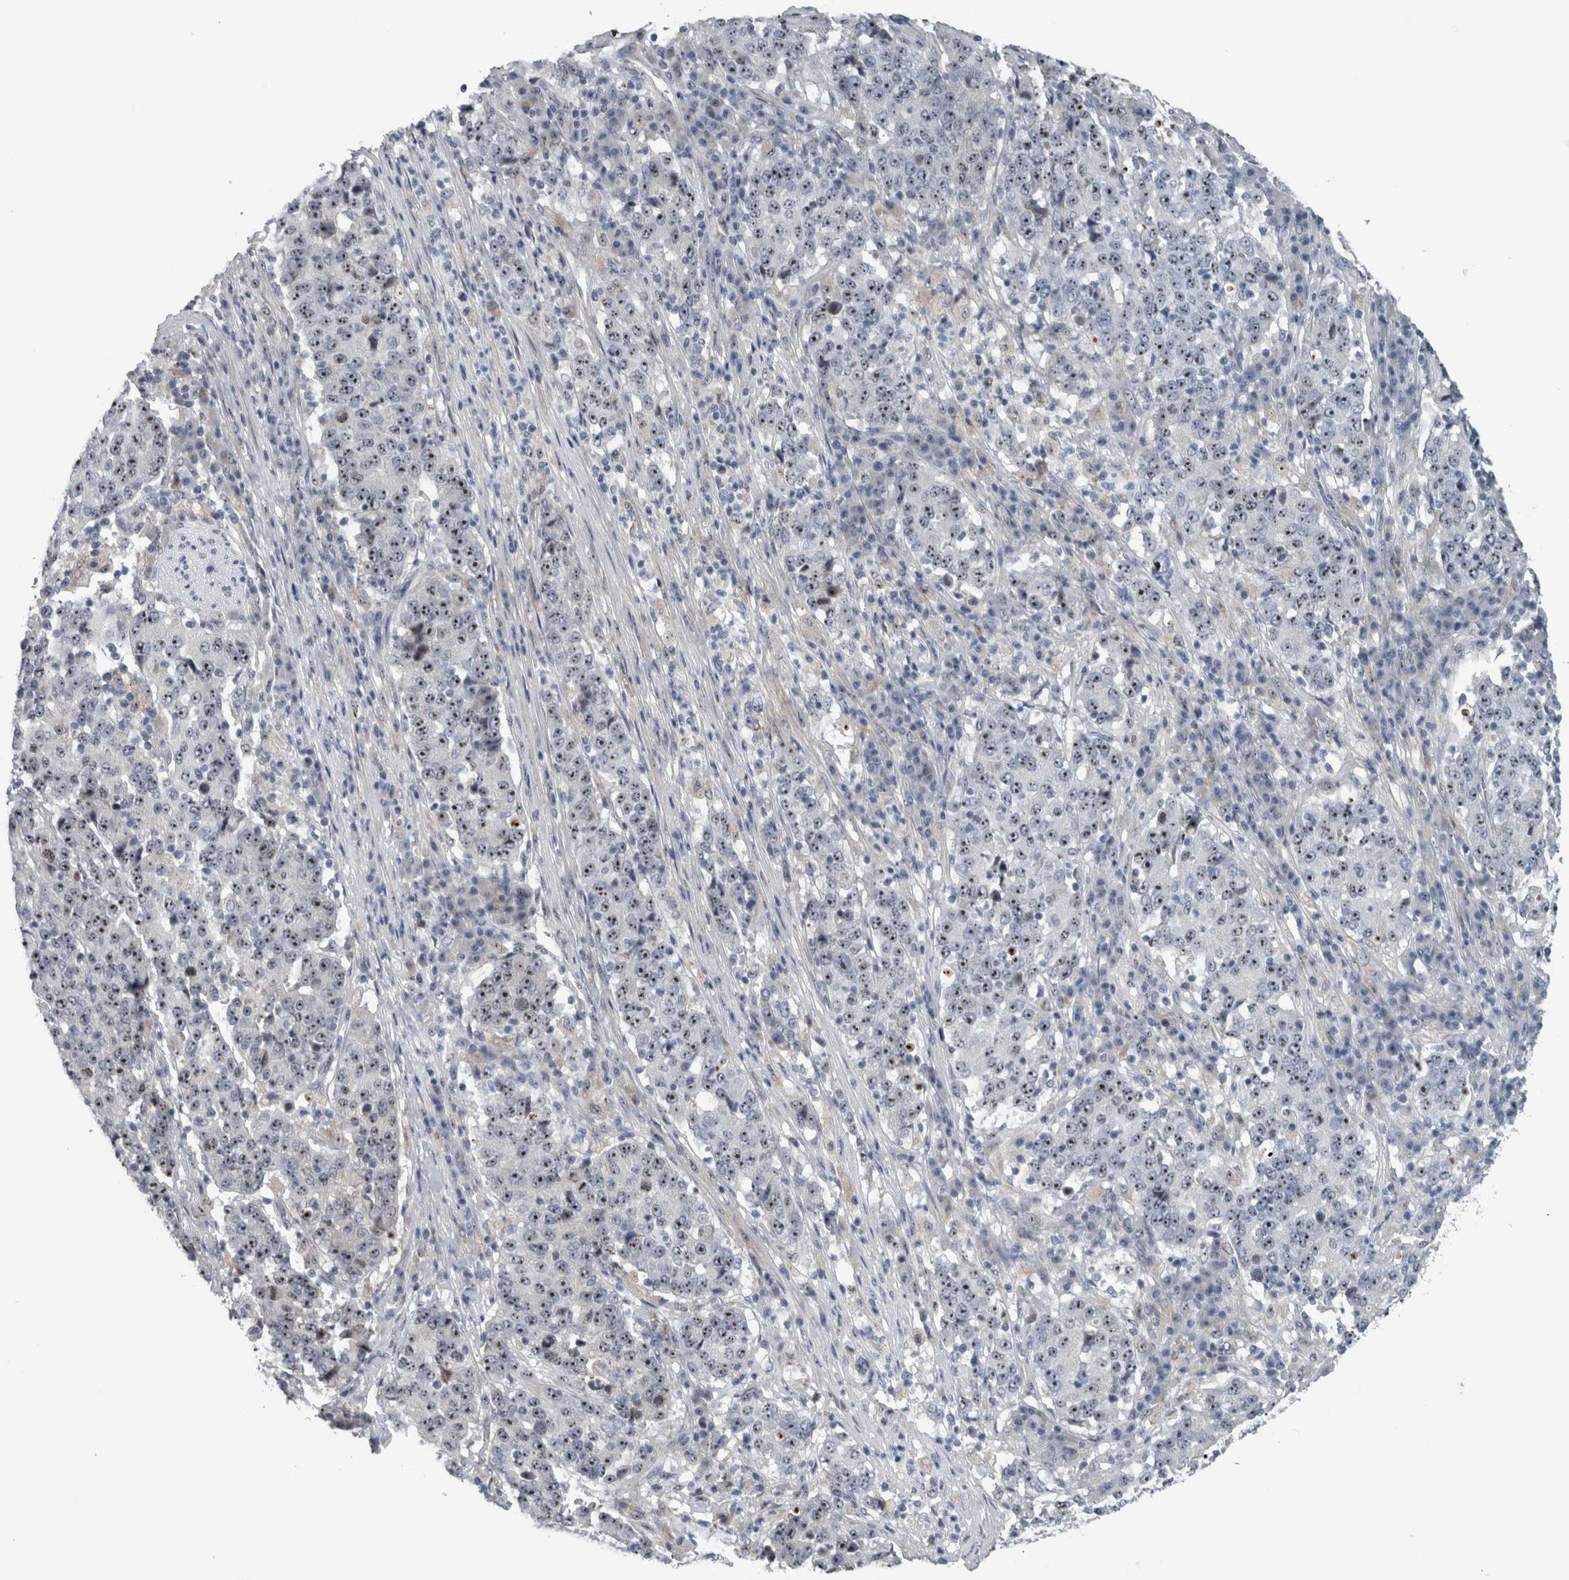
{"staining": {"intensity": "moderate", "quantity": ">75%", "location": "nuclear"}, "tissue": "stomach cancer", "cell_type": "Tumor cells", "image_type": "cancer", "snomed": [{"axis": "morphology", "description": "Adenocarcinoma, NOS"}, {"axis": "topography", "description": "Stomach"}], "caption": "Protein staining by immunohistochemistry (IHC) exhibits moderate nuclear expression in about >75% of tumor cells in stomach adenocarcinoma. (DAB IHC with brightfield microscopy, high magnification).", "gene": "UTP6", "patient": {"sex": "male", "age": 59}}